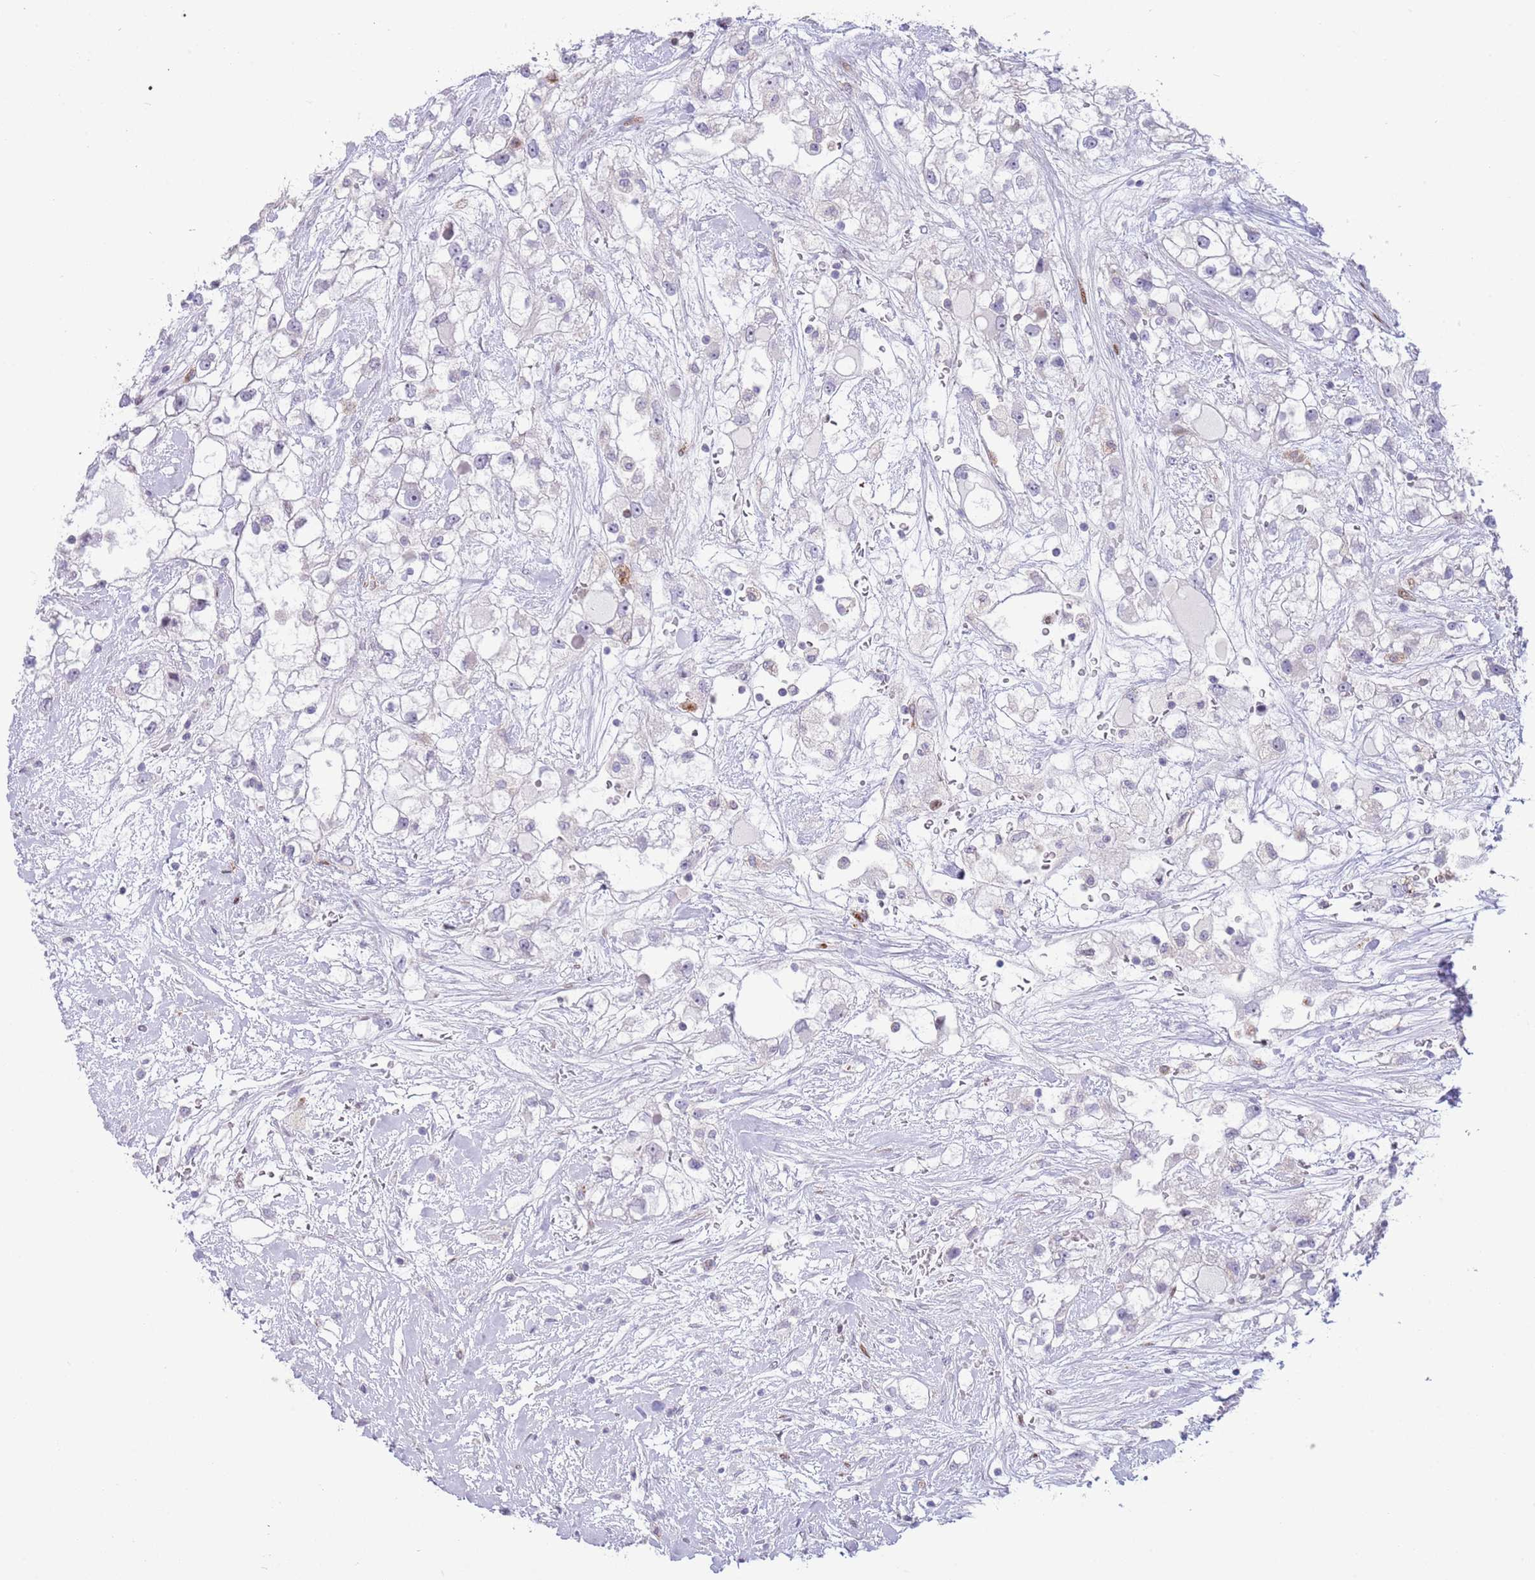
{"staining": {"intensity": "negative", "quantity": "none", "location": "none"}, "tissue": "renal cancer", "cell_type": "Tumor cells", "image_type": "cancer", "snomed": [{"axis": "morphology", "description": "Adenocarcinoma, NOS"}, {"axis": "topography", "description": "Kidney"}], "caption": "An immunohistochemistry photomicrograph of renal cancer is shown. There is no staining in tumor cells of renal cancer. The staining is performed using DAB (3,3'-diaminobenzidine) brown chromogen with nuclei counter-stained in using hematoxylin.", "gene": "ANO8", "patient": {"sex": "male", "age": 59}}